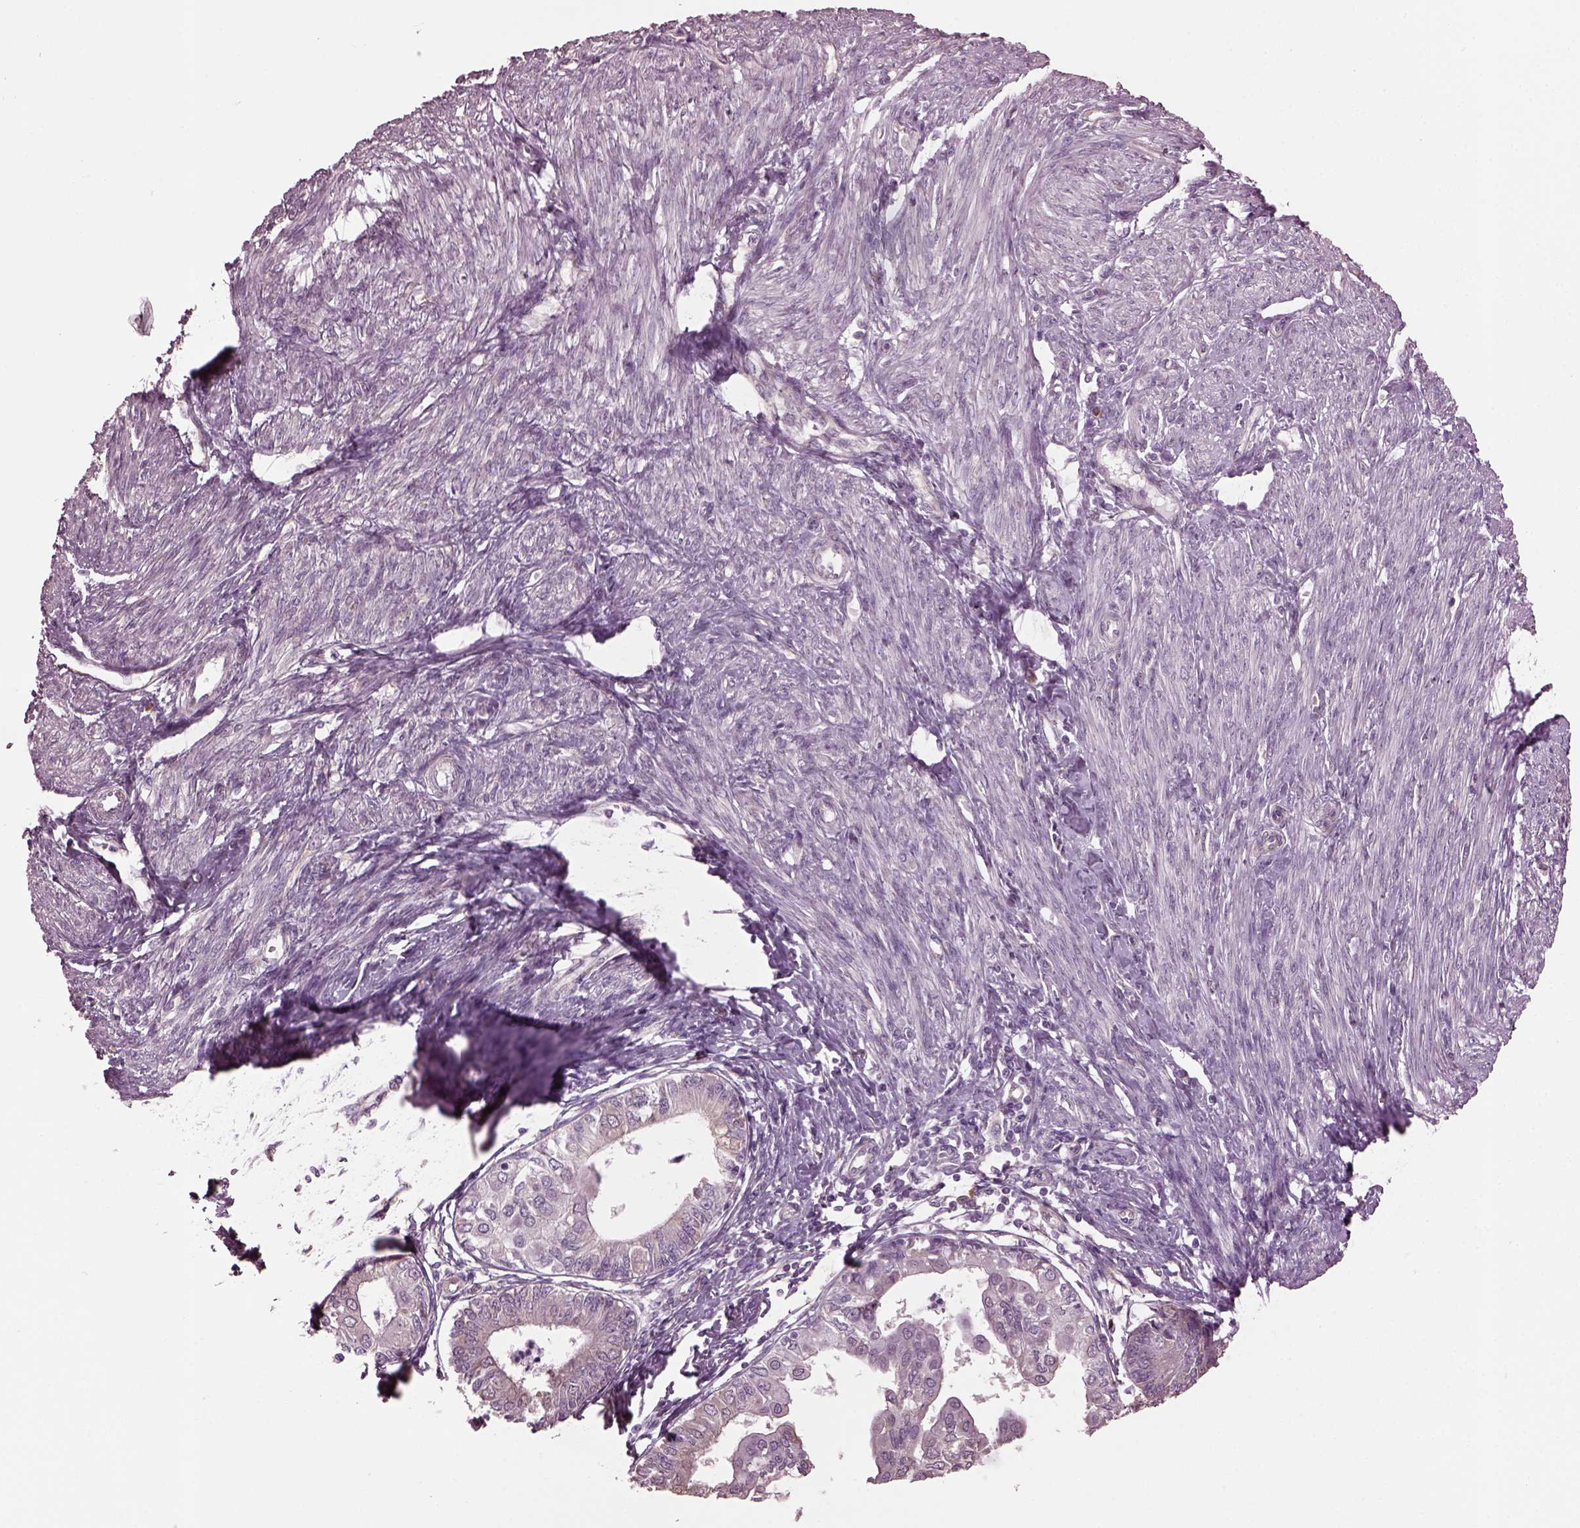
{"staining": {"intensity": "negative", "quantity": "none", "location": "none"}, "tissue": "endometrial cancer", "cell_type": "Tumor cells", "image_type": "cancer", "snomed": [{"axis": "morphology", "description": "Adenocarcinoma, NOS"}, {"axis": "topography", "description": "Endometrium"}], "caption": "A histopathology image of human endometrial cancer (adenocarcinoma) is negative for staining in tumor cells. (DAB (3,3'-diaminobenzidine) immunohistochemistry visualized using brightfield microscopy, high magnification).", "gene": "CABP5", "patient": {"sex": "female", "age": 68}}